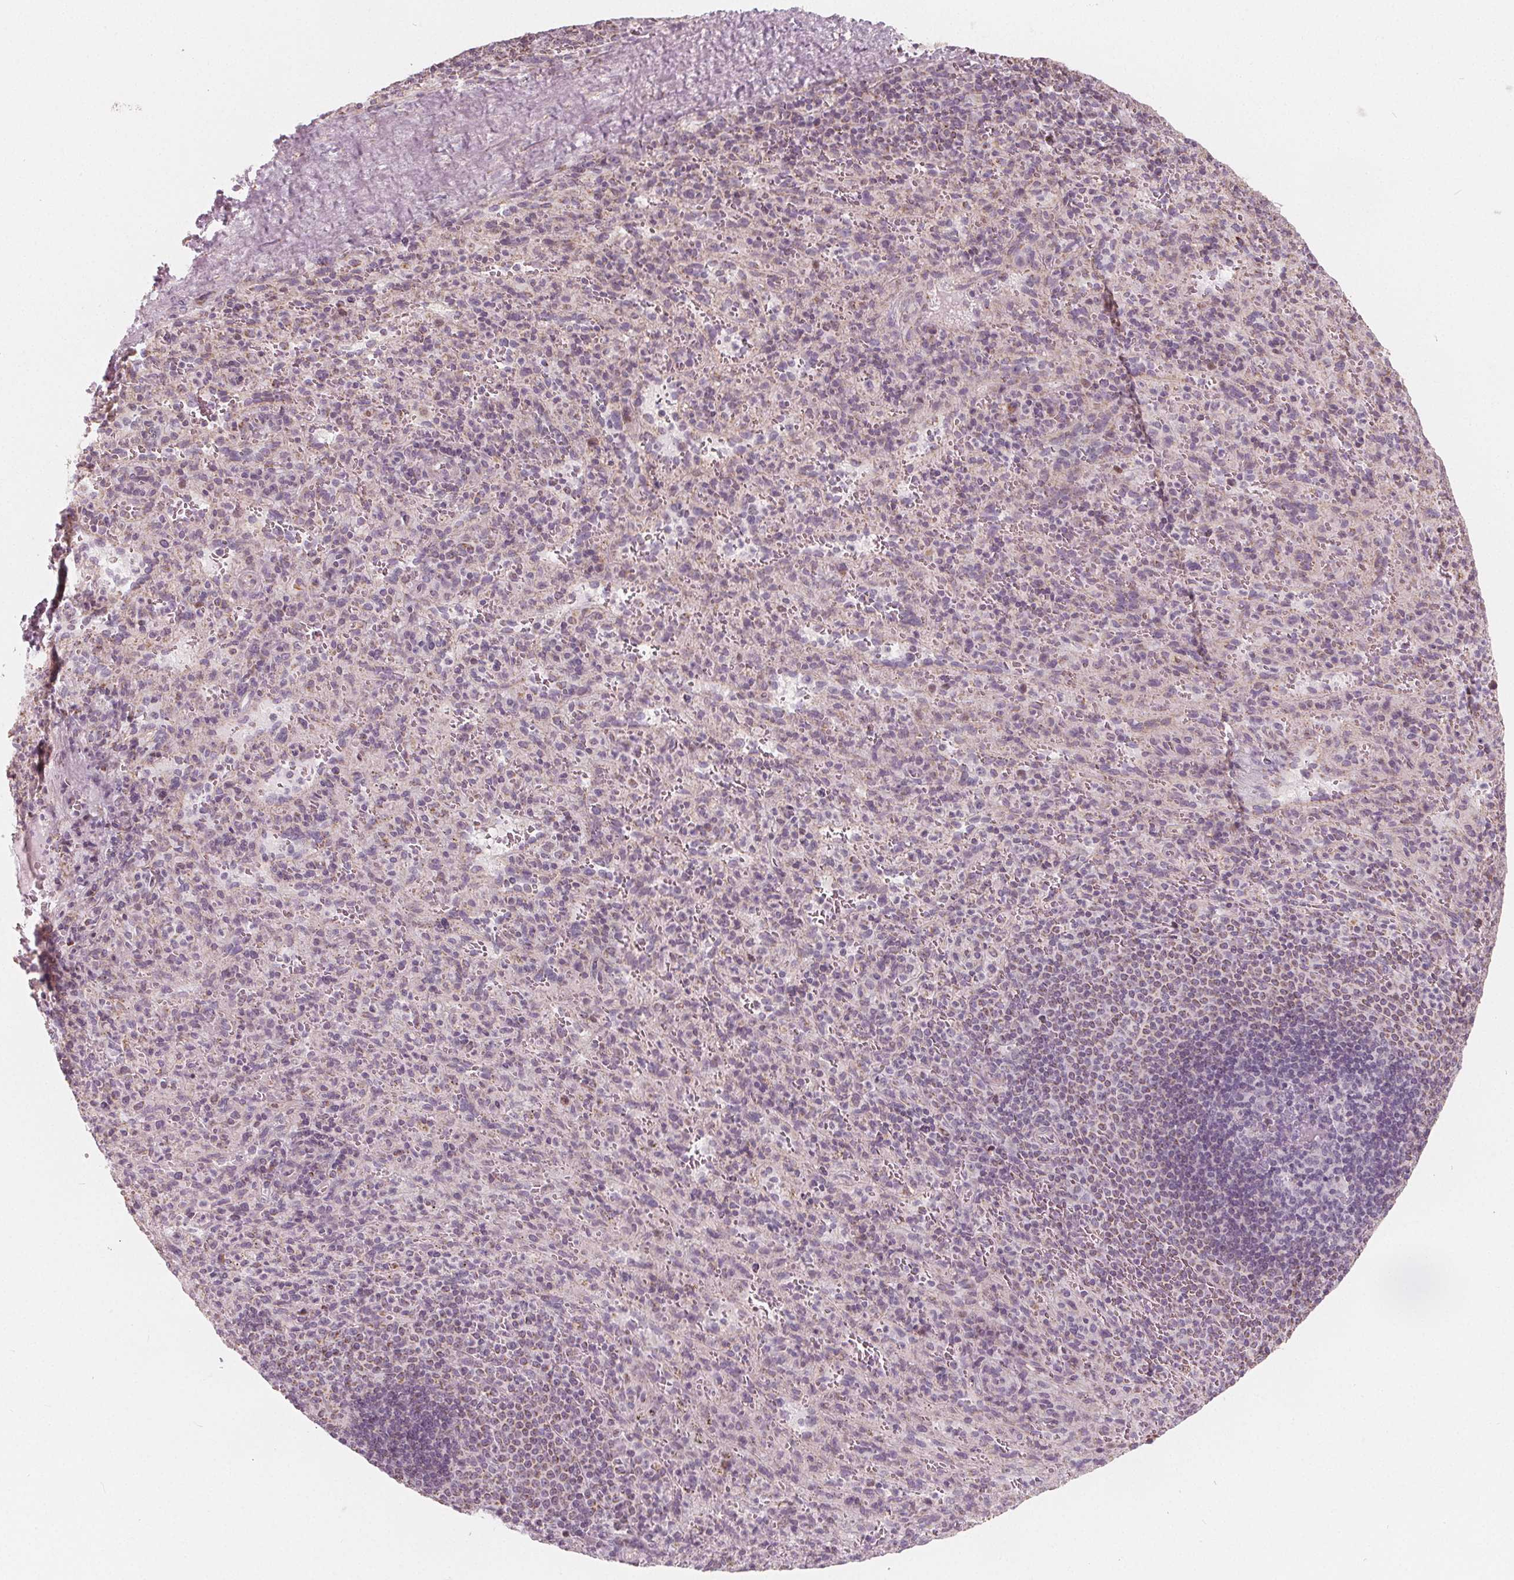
{"staining": {"intensity": "negative", "quantity": "none", "location": "none"}, "tissue": "spleen", "cell_type": "Cells in red pulp", "image_type": "normal", "snomed": [{"axis": "morphology", "description": "Normal tissue, NOS"}, {"axis": "topography", "description": "Spleen"}], "caption": "Protein analysis of normal spleen shows no significant positivity in cells in red pulp. The staining was performed using DAB (3,3'-diaminobenzidine) to visualize the protein expression in brown, while the nuclei were stained in blue with hematoxylin (Magnification: 20x).", "gene": "NUP210L", "patient": {"sex": "male", "age": 57}}